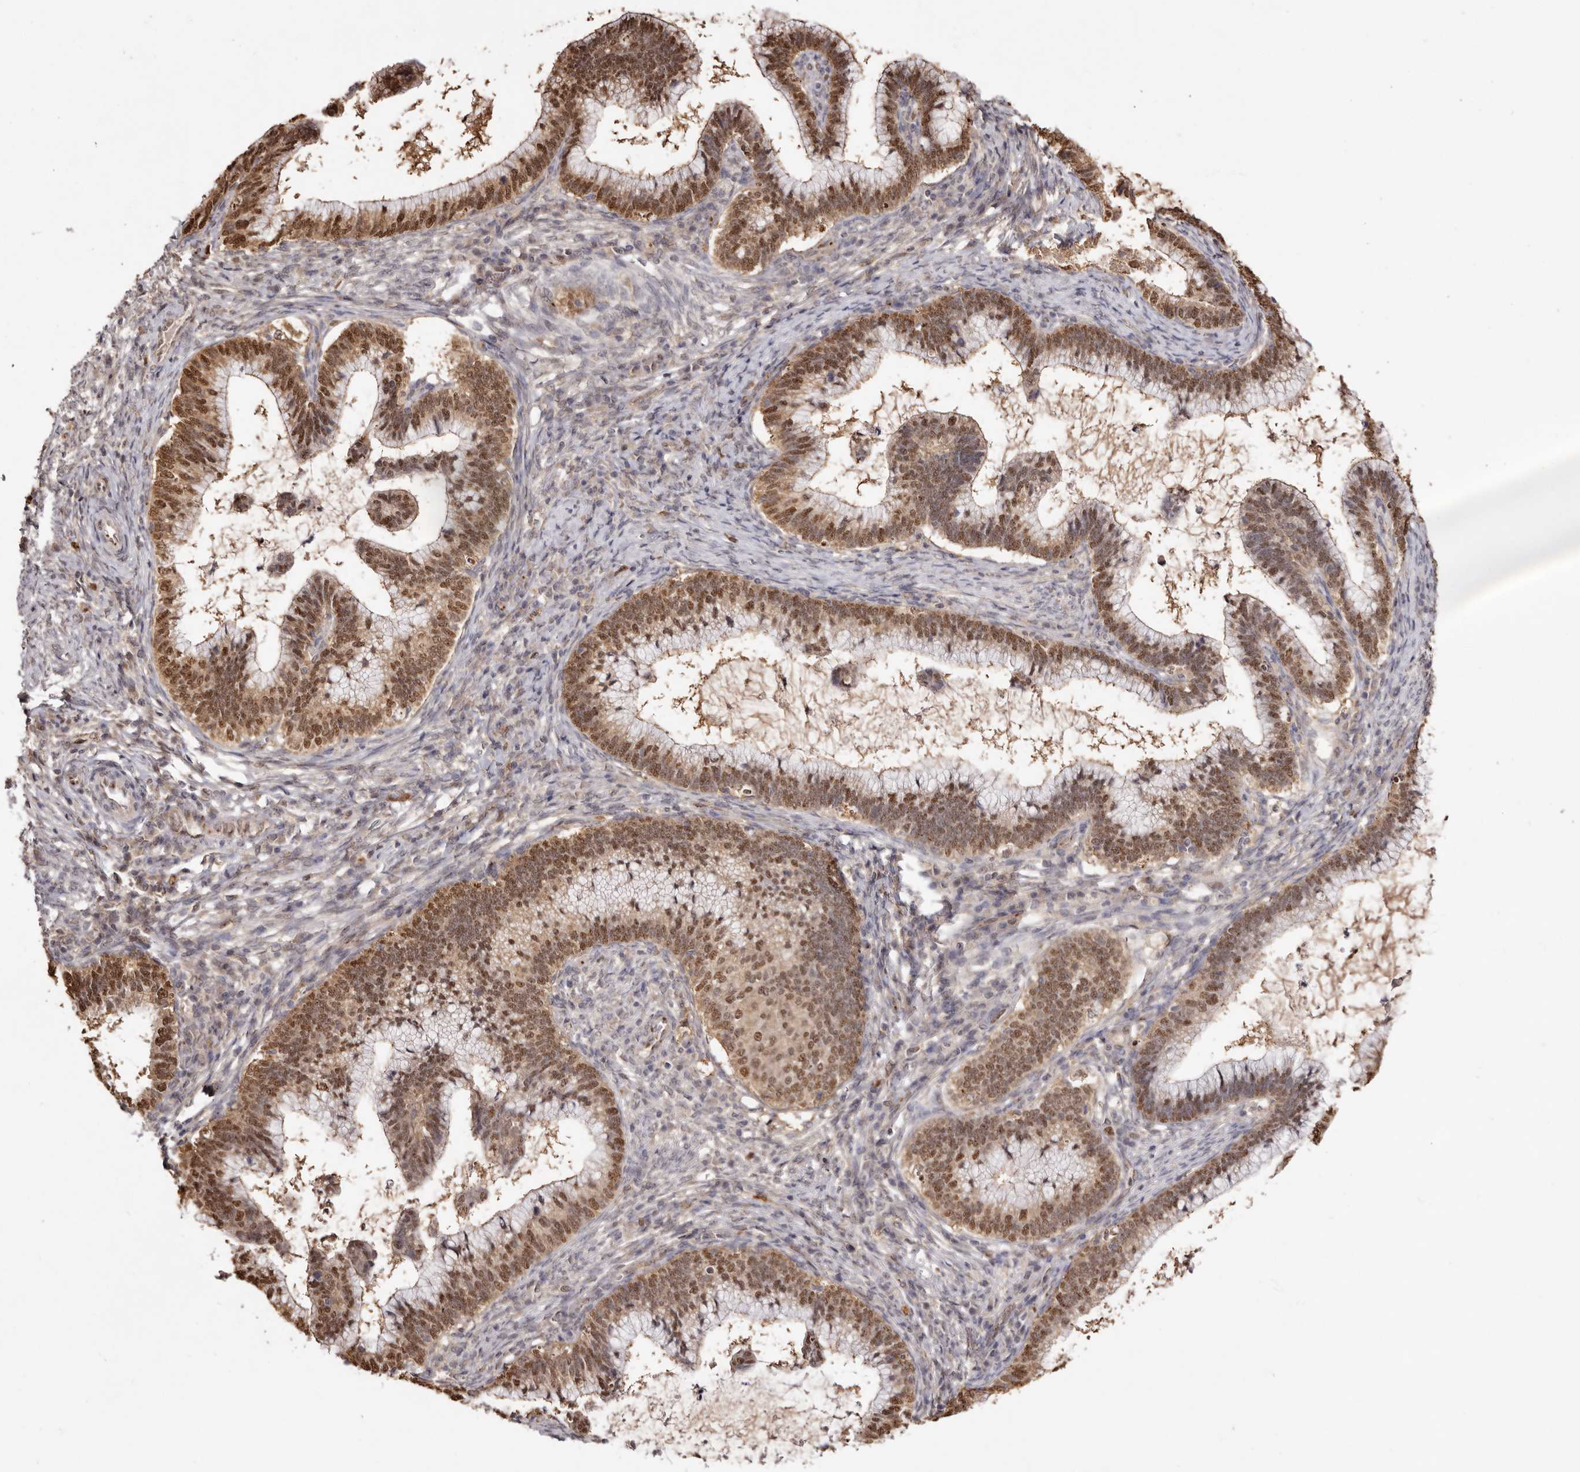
{"staining": {"intensity": "moderate", "quantity": ">75%", "location": "cytoplasmic/membranous,nuclear"}, "tissue": "cervical cancer", "cell_type": "Tumor cells", "image_type": "cancer", "snomed": [{"axis": "morphology", "description": "Adenocarcinoma, NOS"}, {"axis": "topography", "description": "Cervix"}], "caption": "Immunohistochemistry (IHC) of human cervical adenocarcinoma displays medium levels of moderate cytoplasmic/membranous and nuclear expression in approximately >75% of tumor cells.", "gene": "NOTCH1", "patient": {"sex": "female", "age": 36}}